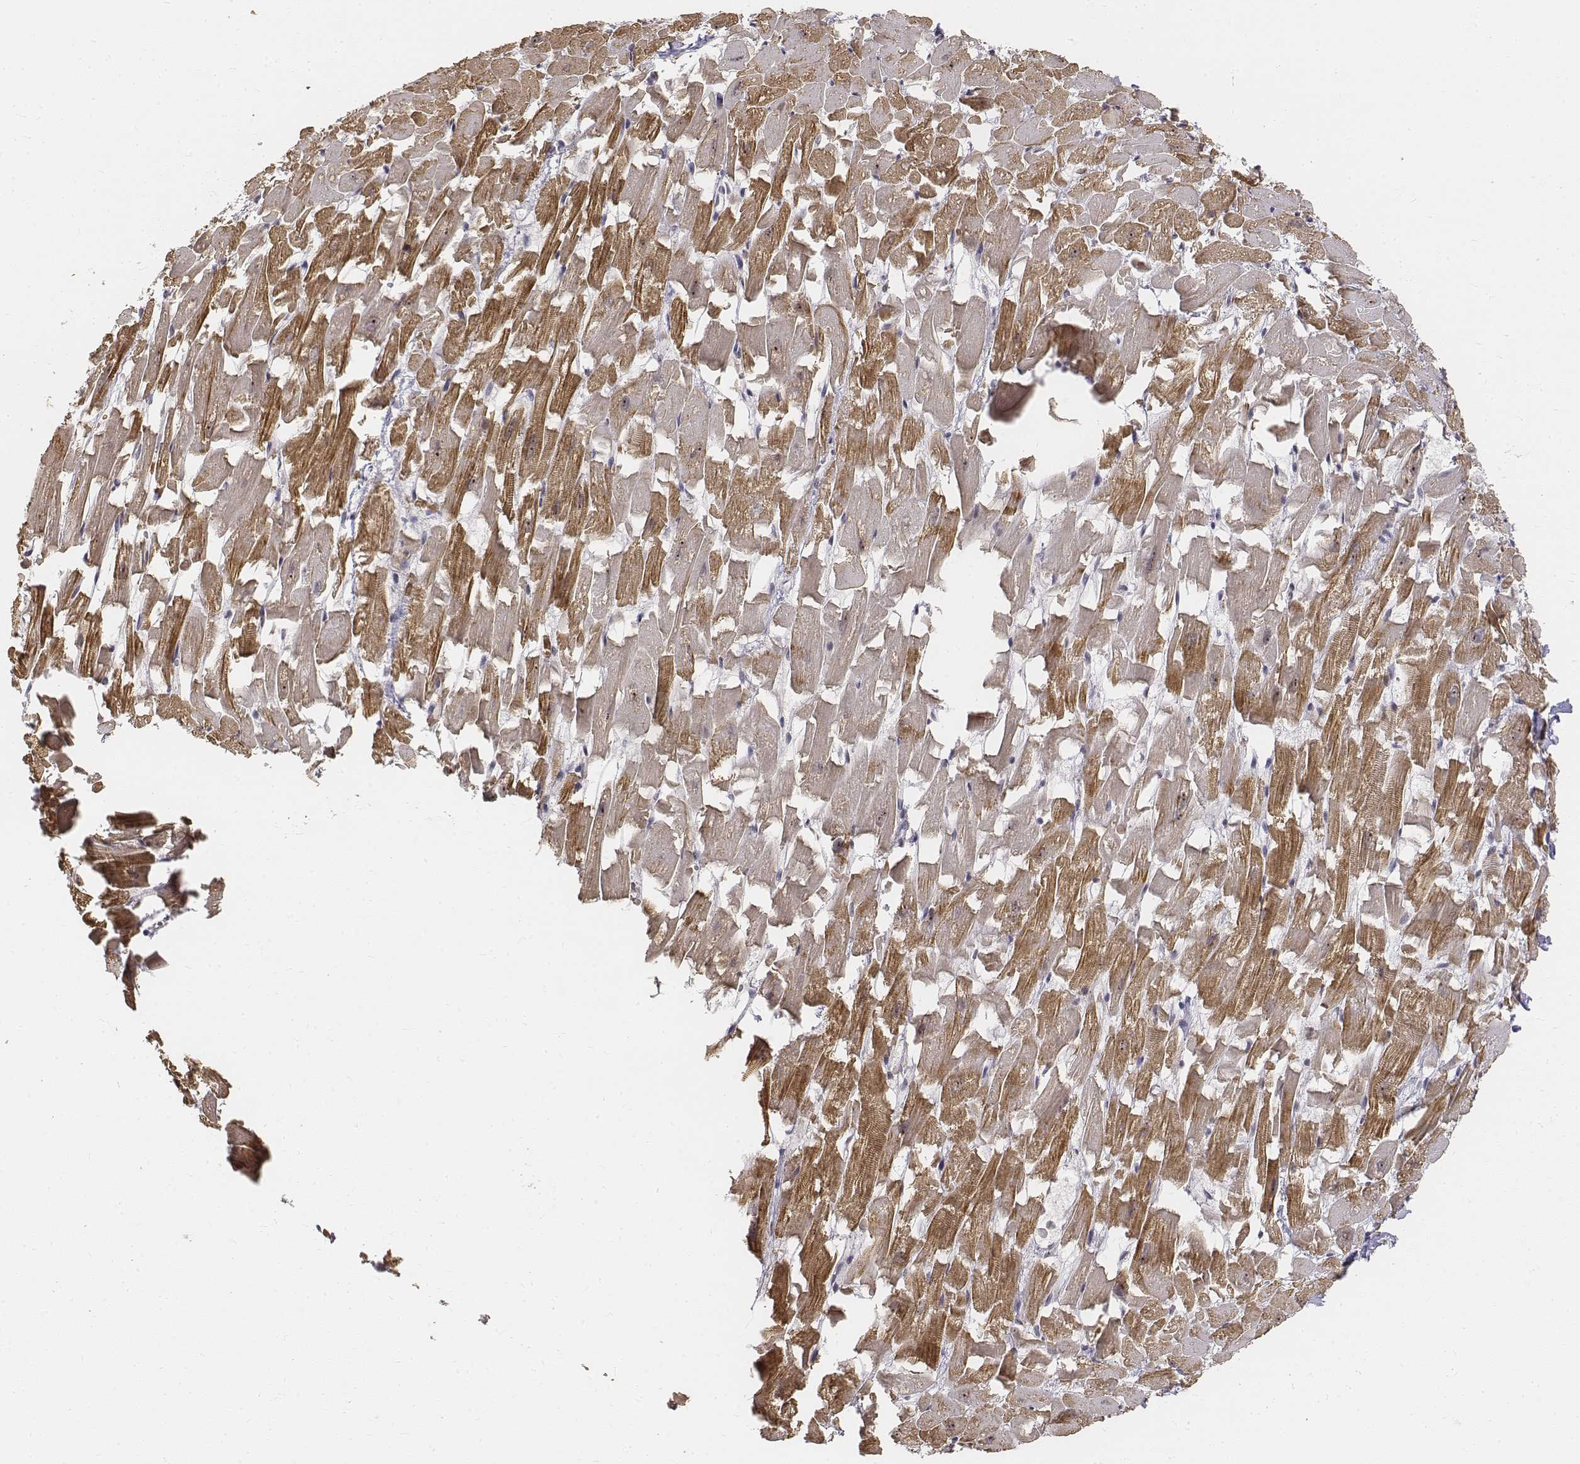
{"staining": {"intensity": "moderate", "quantity": ">75%", "location": "cytoplasmic/membranous,nuclear"}, "tissue": "heart muscle", "cell_type": "Cardiomyocytes", "image_type": "normal", "snomed": [{"axis": "morphology", "description": "Normal tissue, NOS"}, {"axis": "topography", "description": "Heart"}], "caption": "Protein staining of unremarkable heart muscle displays moderate cytoplasmic/membranous,nuclear expression in about >75% of cardiomyocytes.", "gene": "PHF6", "patient": {"sex": "female", "age": 64}}